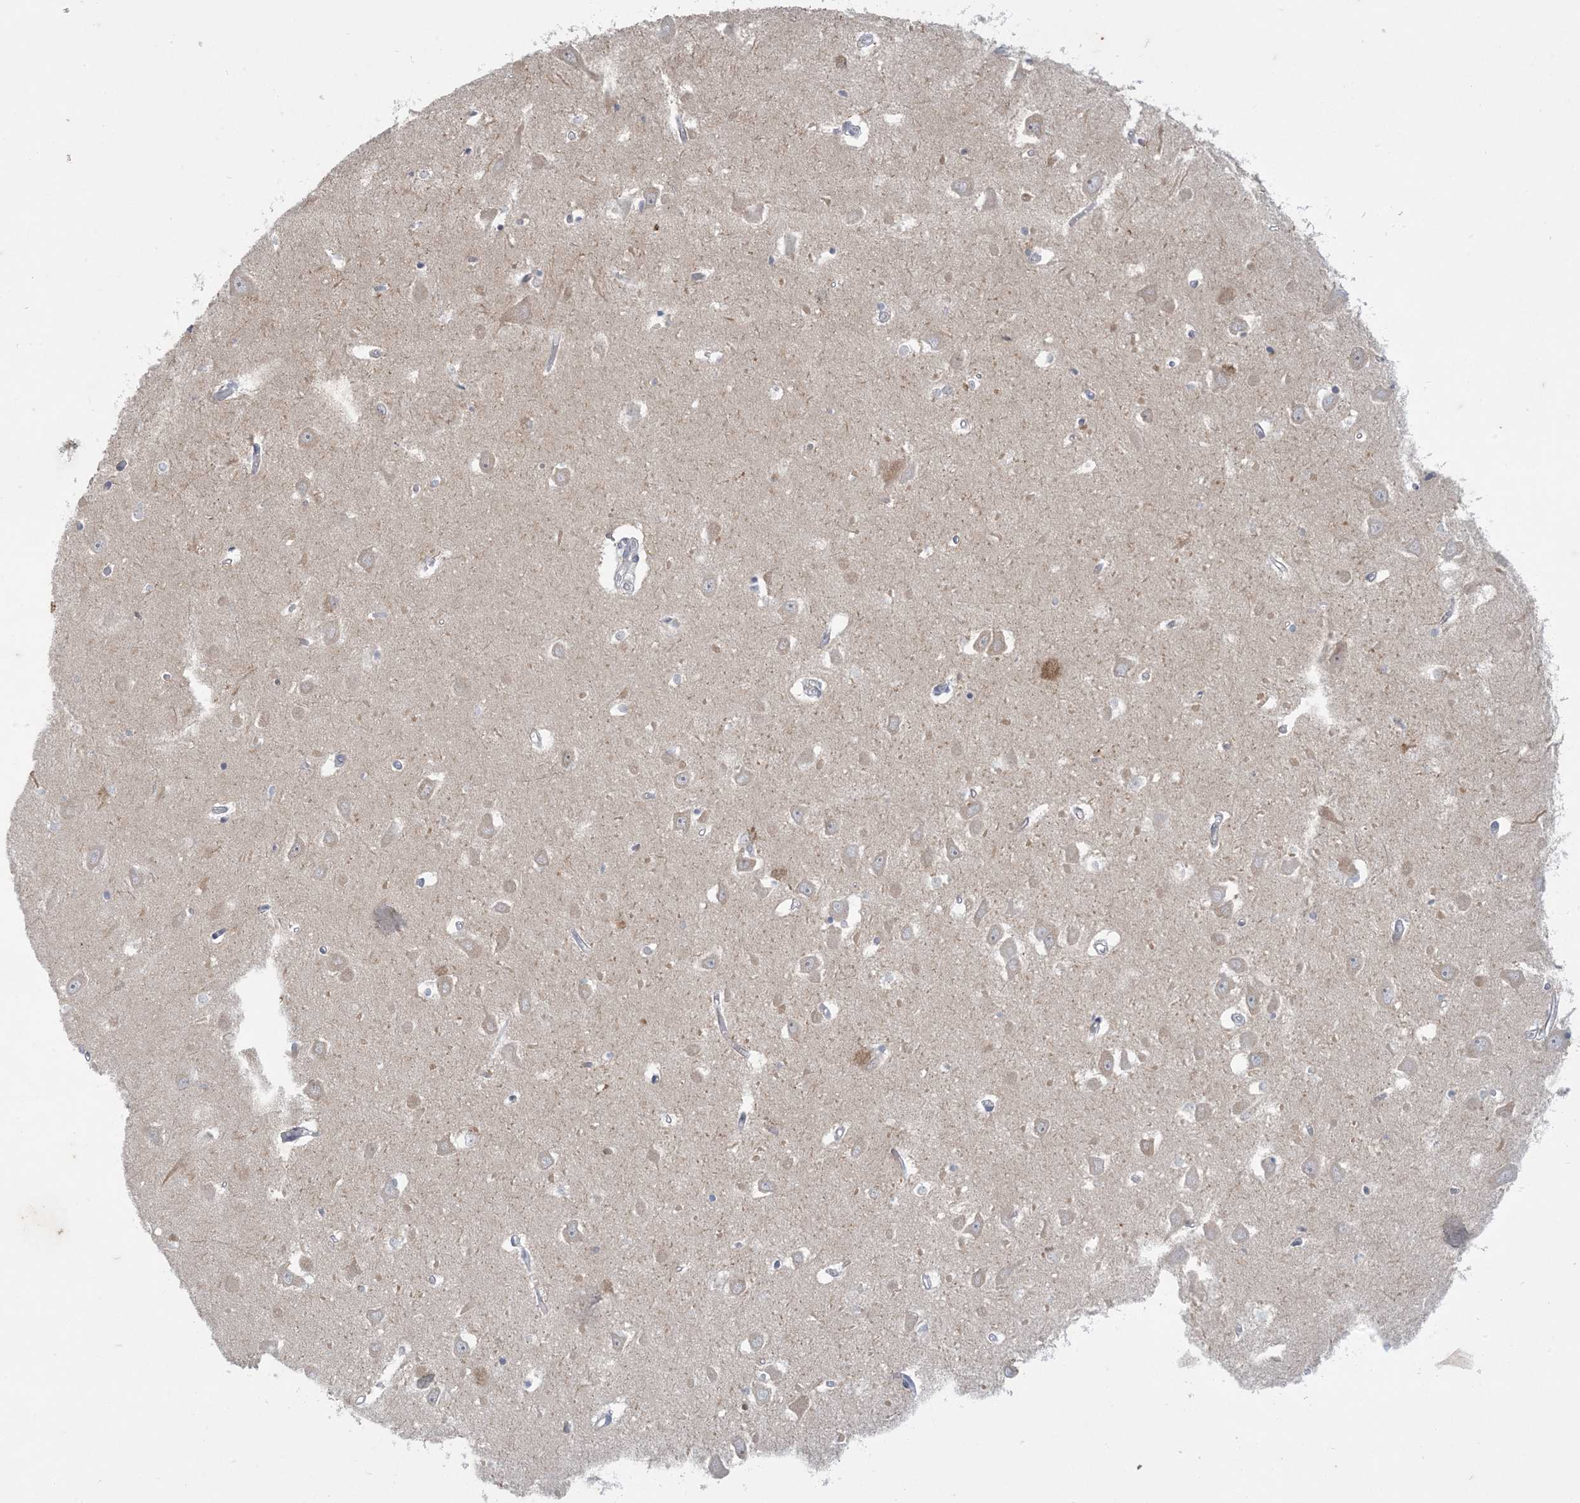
{"staining": {"intensity": "weak", "quantity": "<25%", "location": "nuclear"}, "tissue": "hippocampus", "cell_type": "Glial cells", "image_type": "normal", "snomed": [{"axis": "morphology", "description": "Normal tissue, NOS"}, {"axis": "topography", "description": "Hippocampus"}], "caption": "Immunohistochemistry (IHC) of normal hippocampus demonstrates no staining in glial cells.", "gene": "KIF3A", "patient": {"sex": "male", "age": 70}}